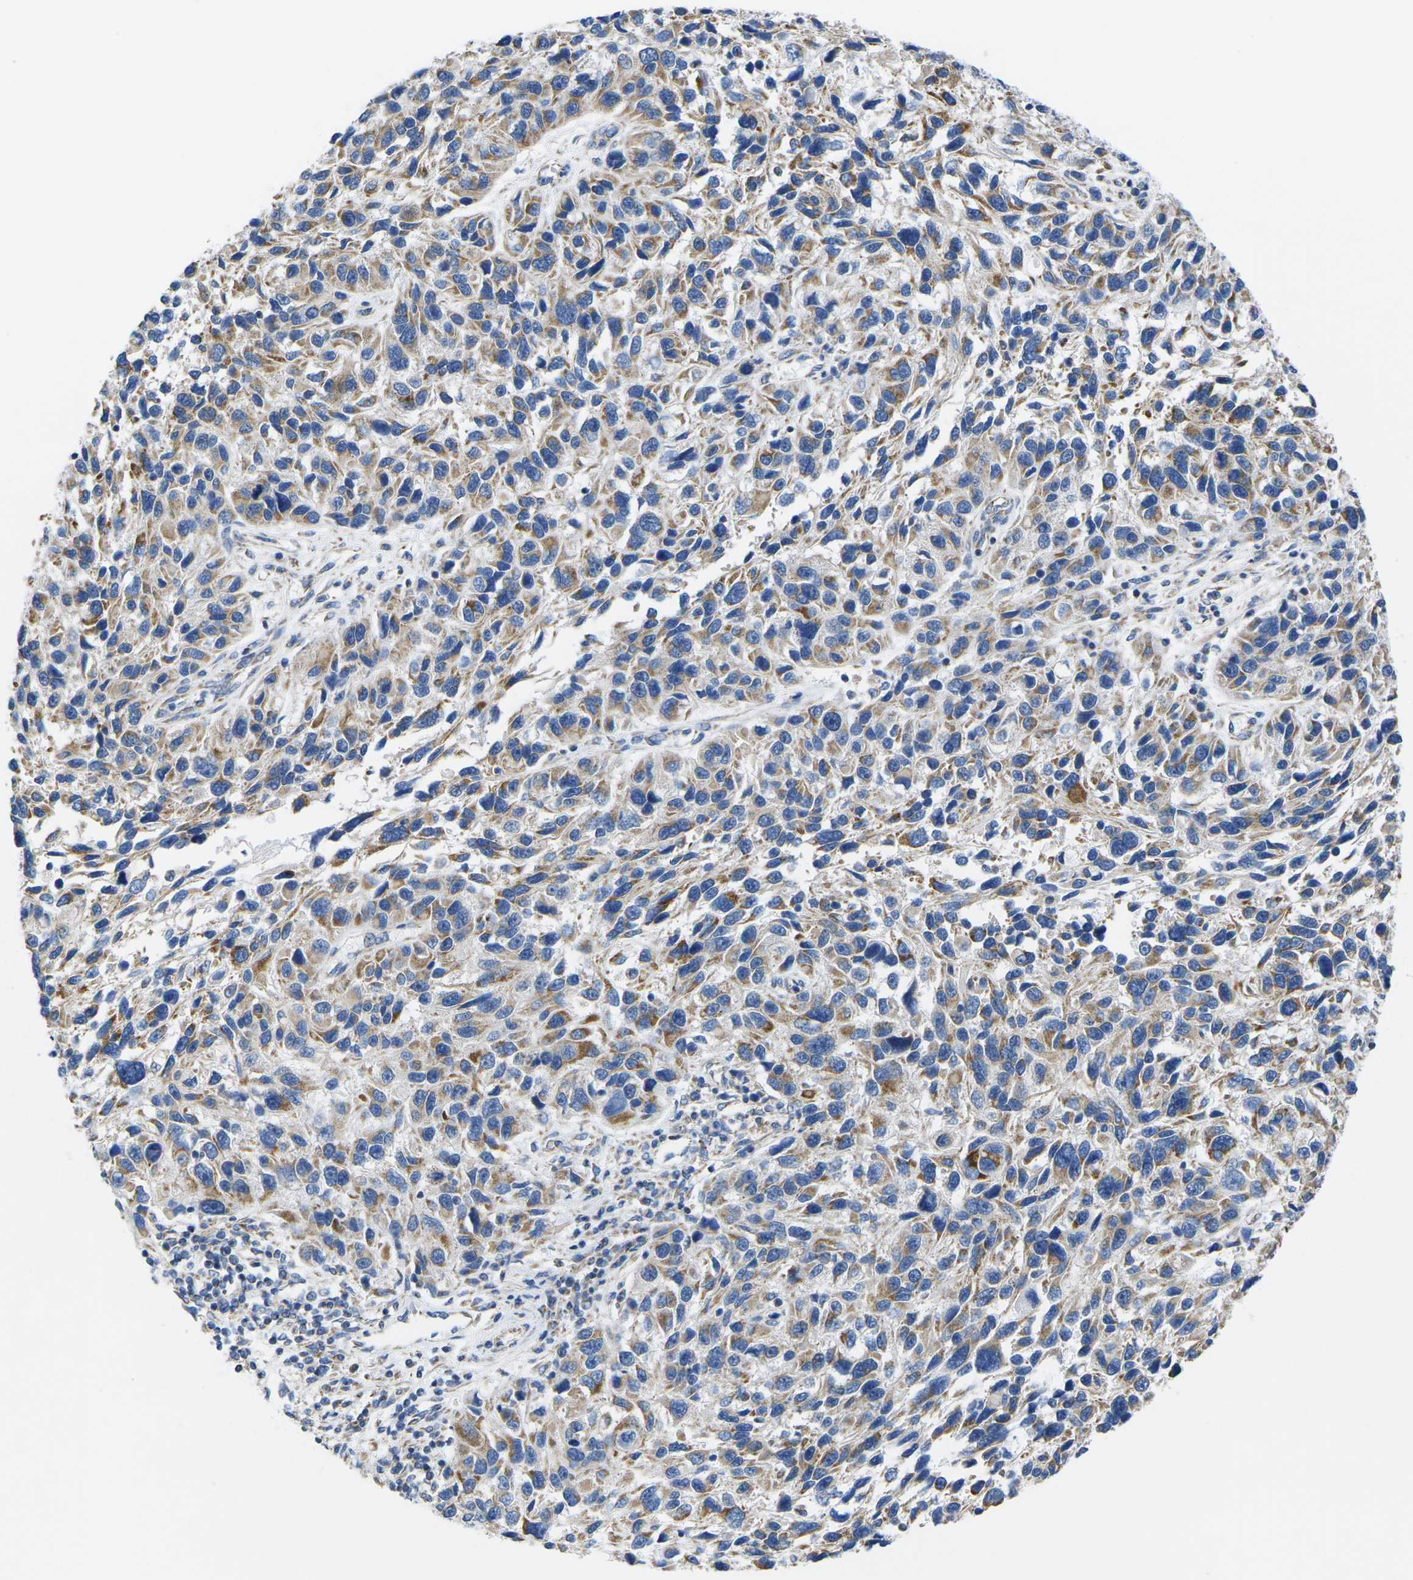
{"staining": {"intensity": "moderate", "quantity": ">75%", "location": "cytoplasmic/membranous"}, "tissue": "melanoma", "cell_type": "Tumor cells", "image_type": "cancer", "snomed": [{"axis": "morphology", "description": "Malignant melanoma, NOS"}, {"axis": "topography", "description": "Skin"}], "caption": "Human melanoma stained with a protein marker demonstrates moderate staining in tumor cells.", "gene": "TMEM204", "patient": {"sex": "male", "age": 53}}